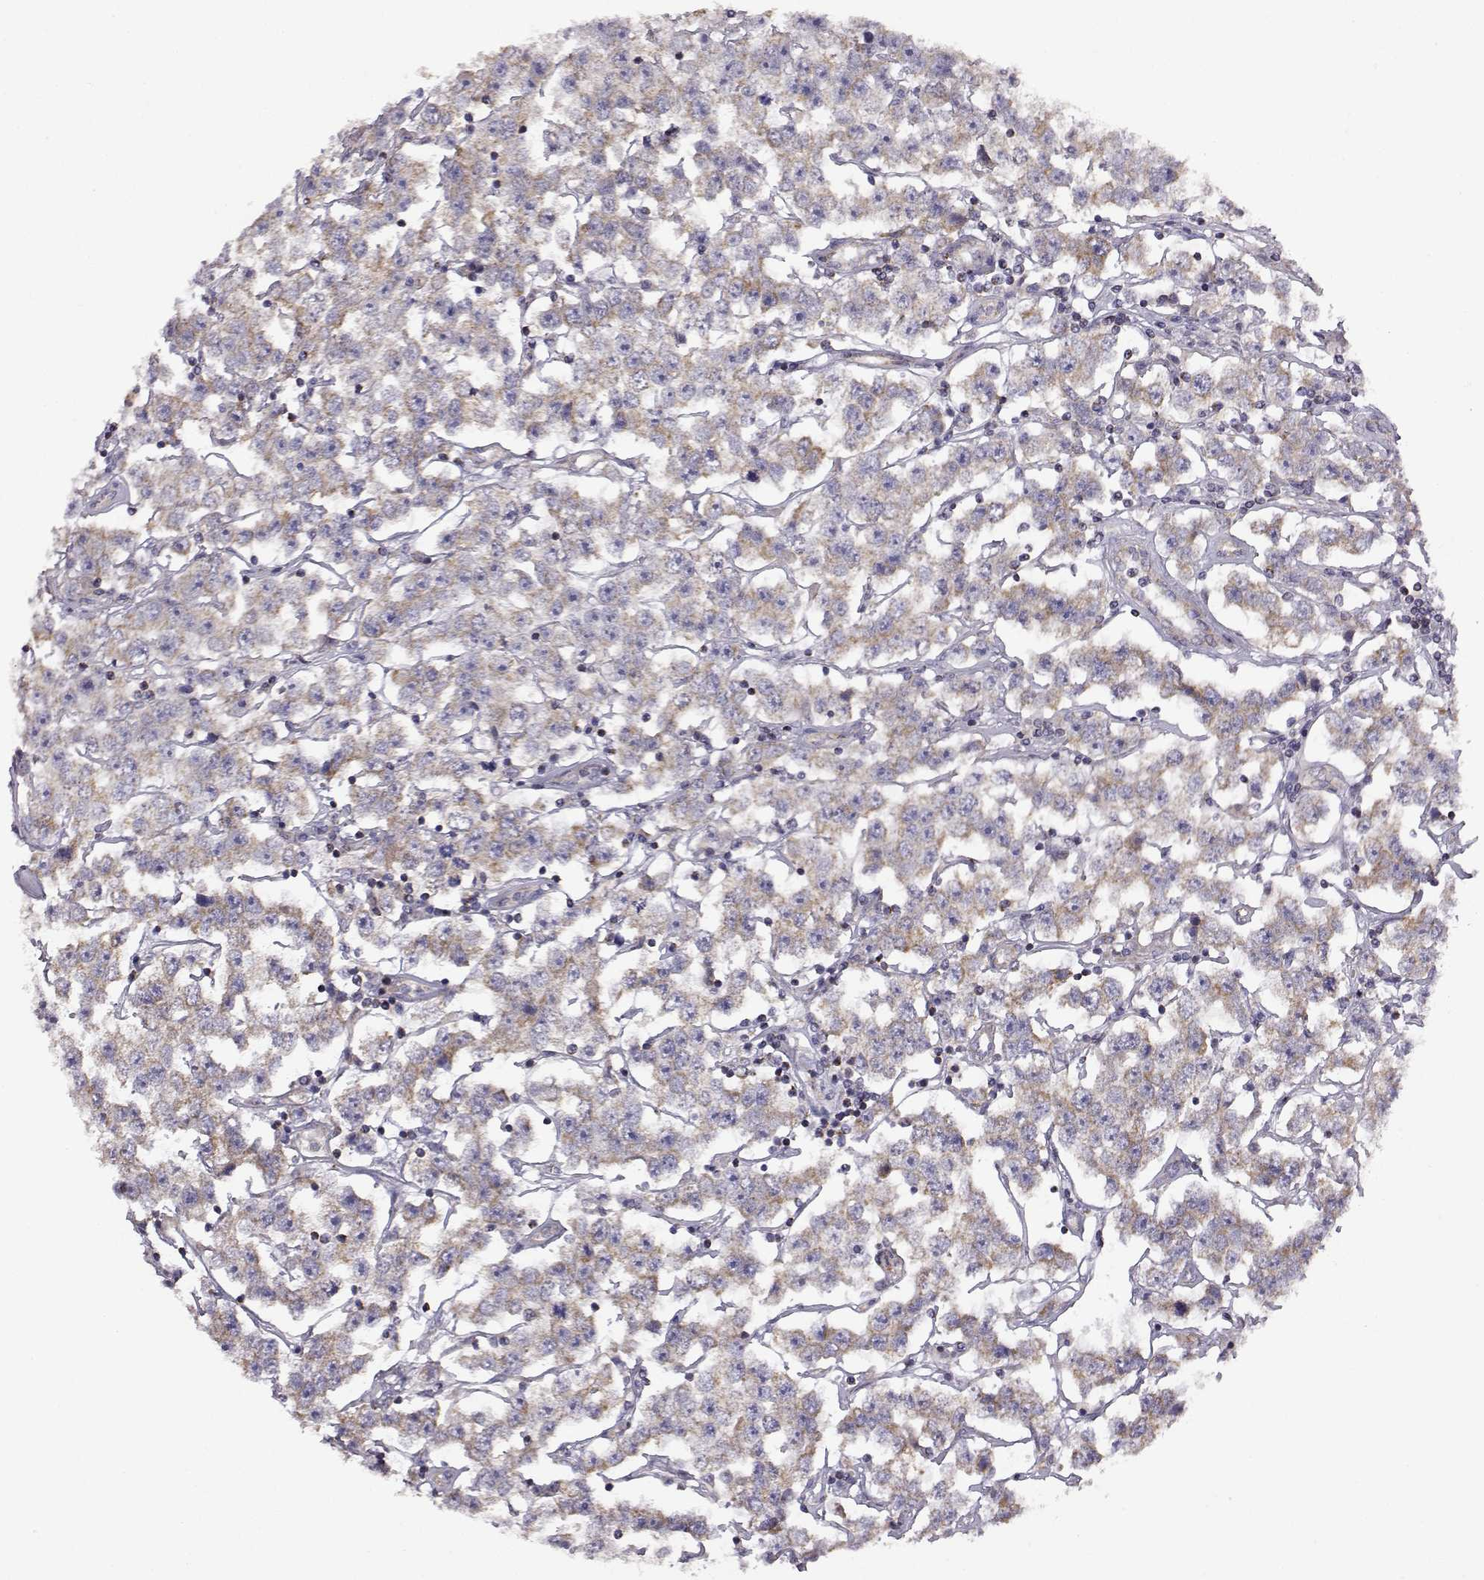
{"staining": {"intensity": "weak", "quantity": "<25%", "location": "cytoplasmic/membranous"}, "tissue": "testis cancer", "cell_type": "Tumor cells", "image_type": "cancer", "snomed": [{"axis": "morphology", "description": "Seminoma, NOS"}, {"axis": "topography", "description": "Testis"}], "caption": "IHC micrograph of neoplastic tissue: testis cancer stained with DAB reveals no significant protein staining in tumor cells.", "gene": "DDC", "patient": {"sex": "male", "age": 52}}